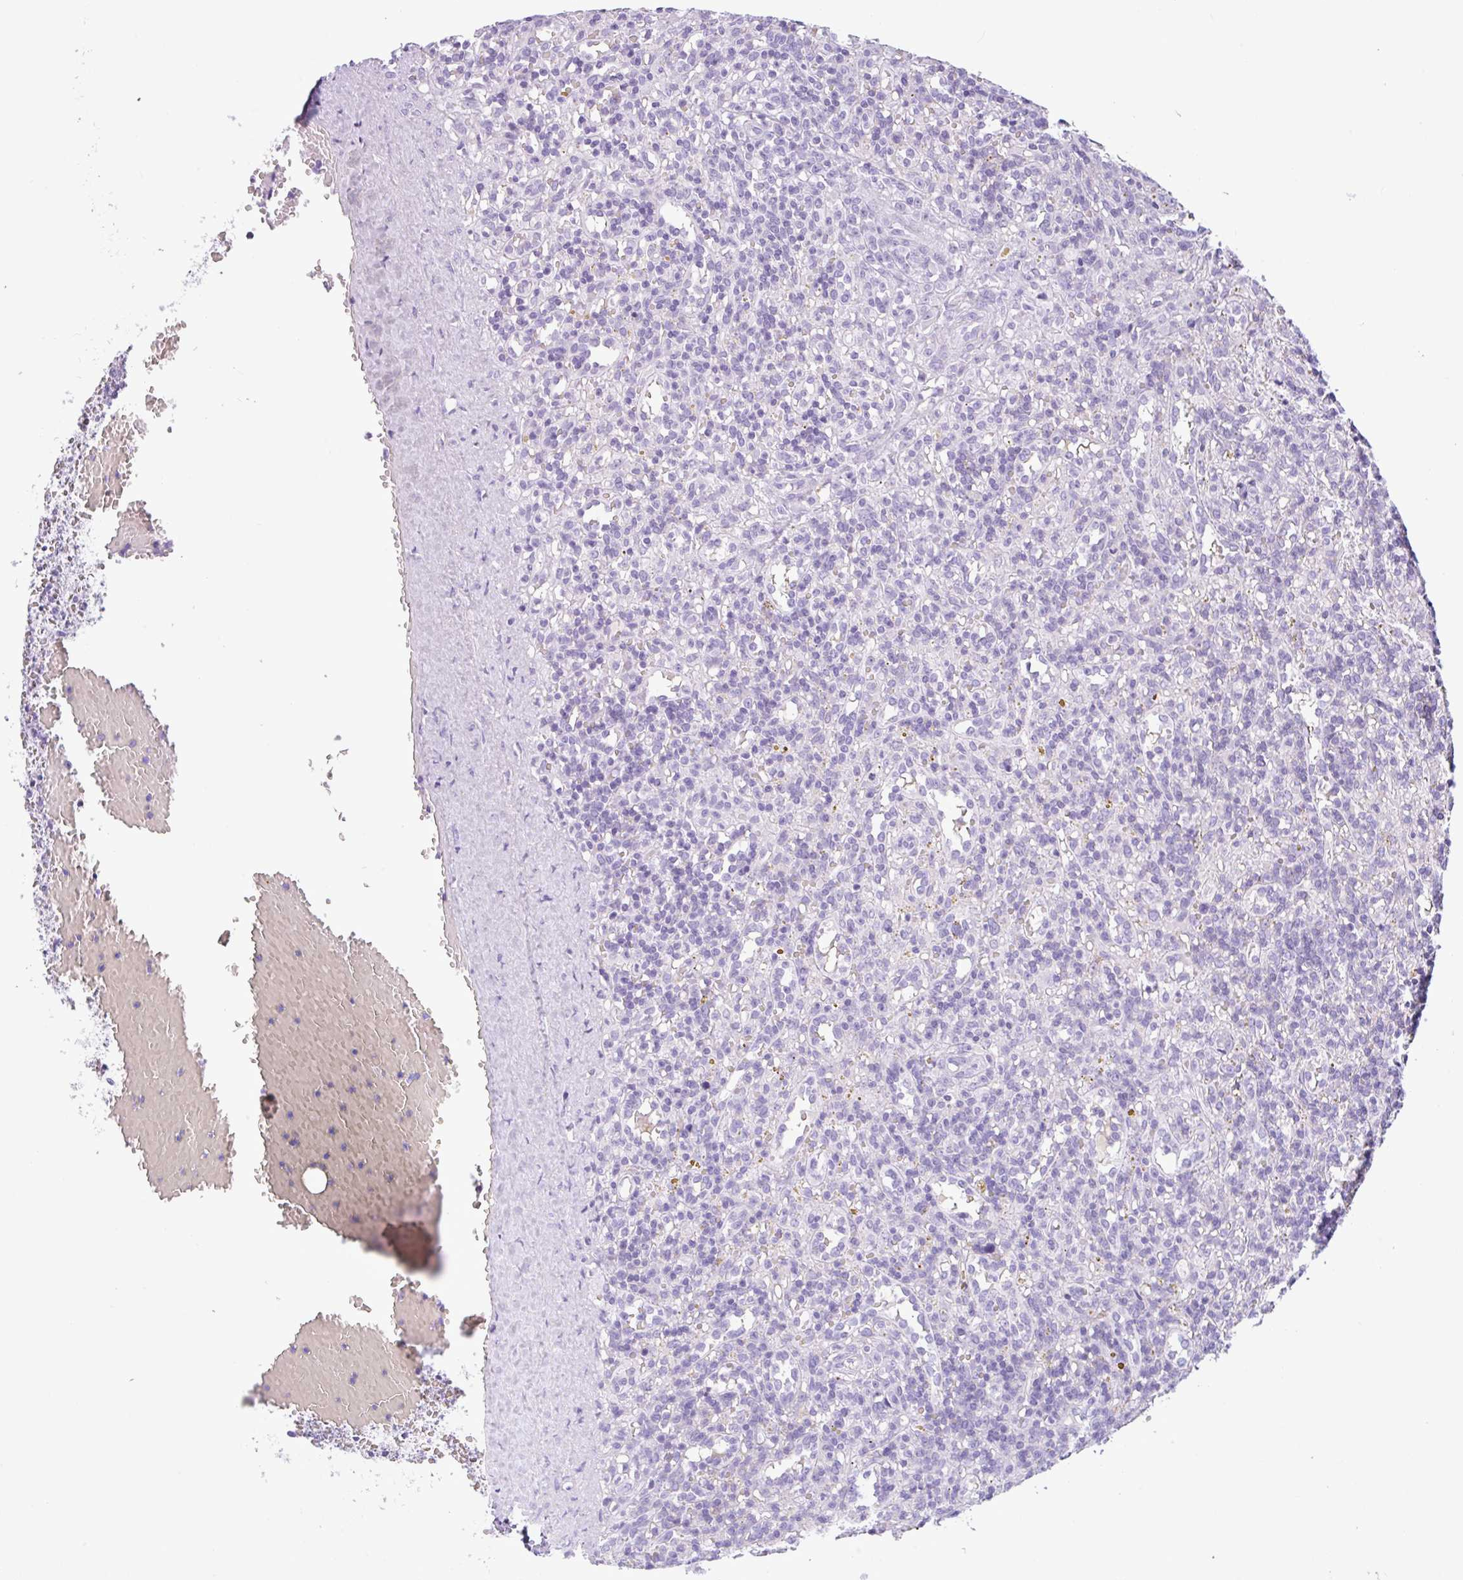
{"staining": {"intensity": "negative", "quantity": "none", "location": "none"}, "tissue": "lymphoma", "cell_type": "Tumor cells", "image_type": "cancer", "snomed": [{"axis": "morphology", "description": "Malignant lymphoma, non-Hodgkin's type, Low grade"}, {"axis": "topography", "description": "Spleen"}], "caption": "DAB immunohistochemical staining of human malignant lymphoma, non-Hodgkin's type (low-grade) exhibits no significant staining in tumor cells.", "gene": "CTSE", "patient": {"sex": "male", "age": 67}}